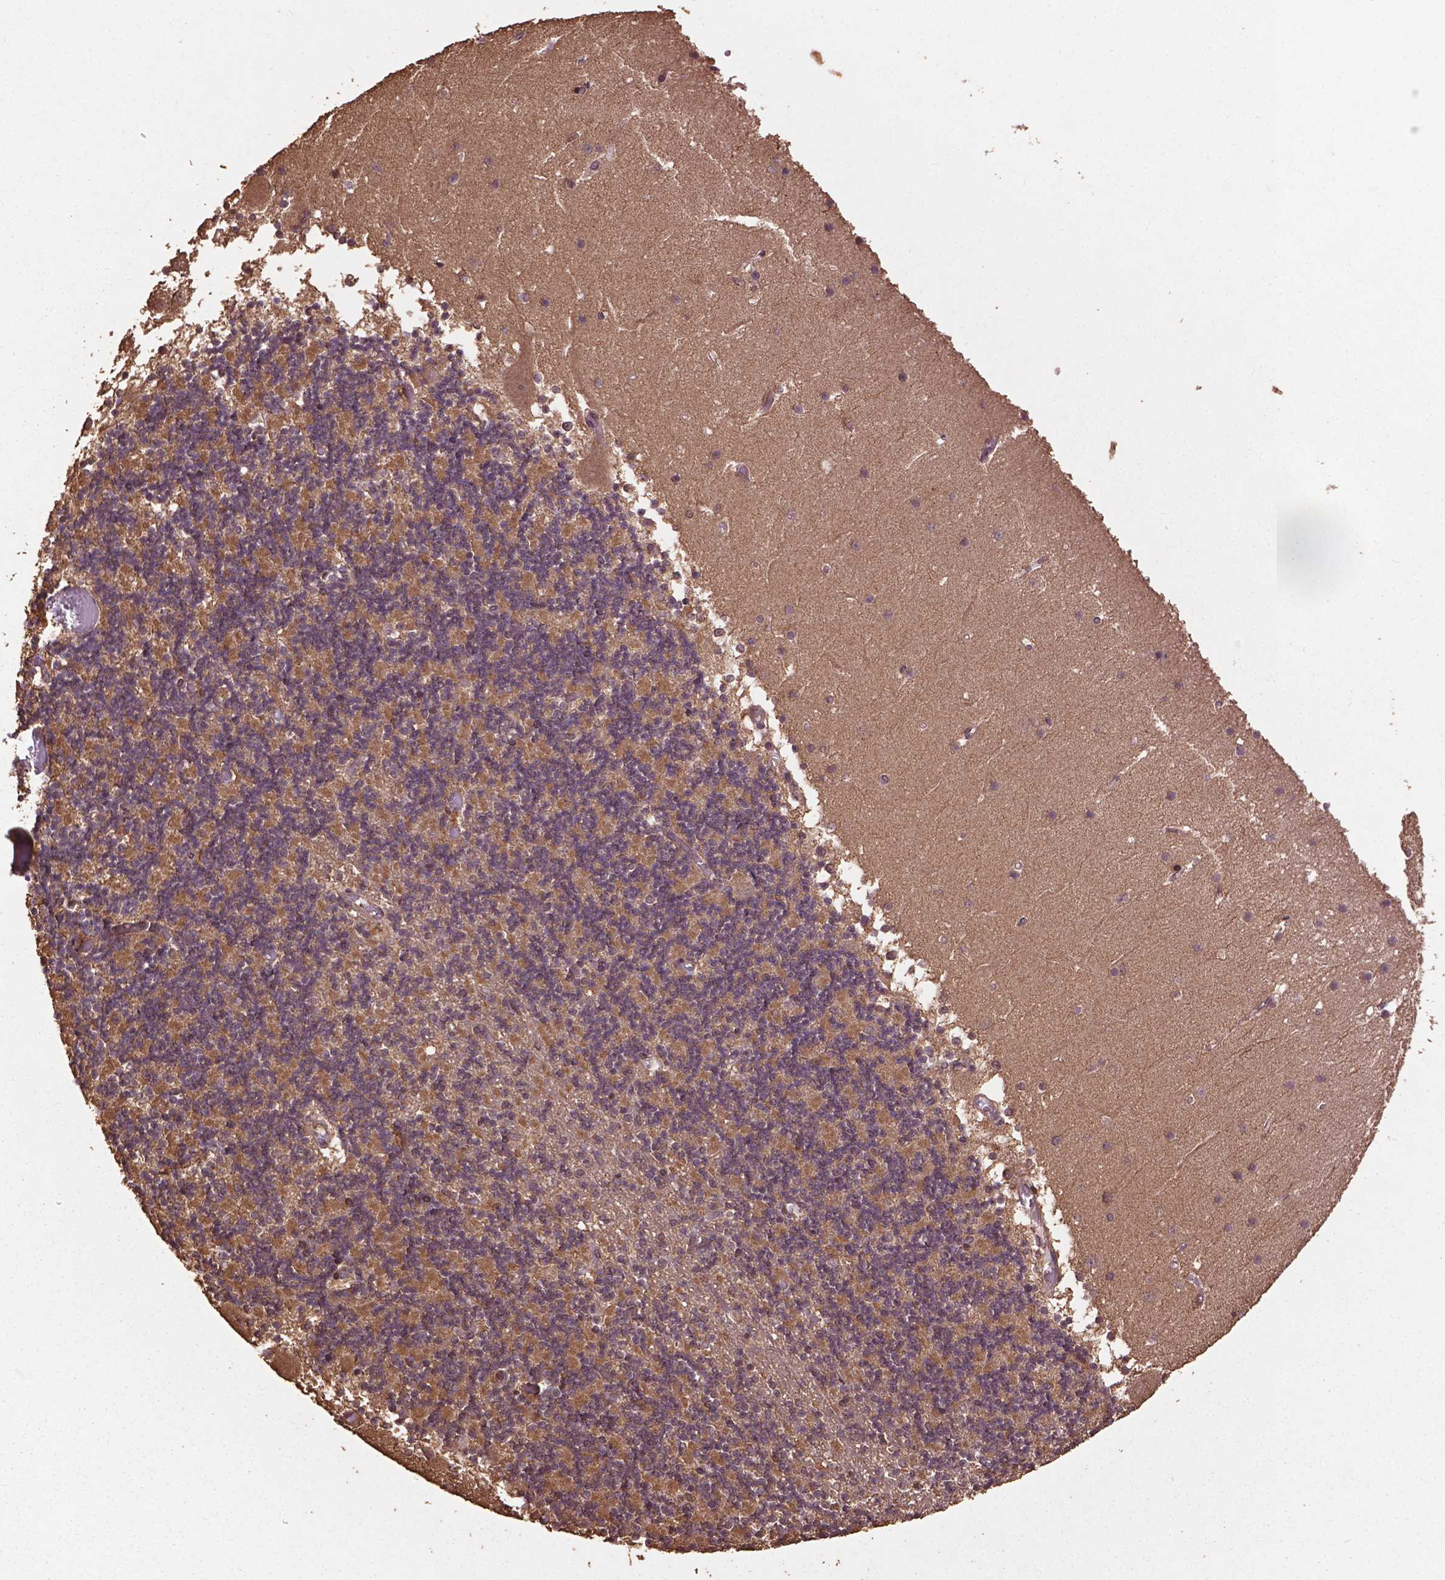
{"staining": {"intensity": "moderate", "quantity": ">75%", "location": "cytoplasmic/membranous"}, "tissue": "cerebellum", "cell_type": "Cells in granular layer", "image_type": "normal", "snomed": [{"axis": "morphology", "description": "Normal tissue, NOS"}, {"axis": "topography", "description": "Cerebellum"}], "caption": "The micrograph exhibits staining of benign cerebellum, revealing moderate cytoplasmic/membranous protein expression (brown color) within cells in granular layer. The staining is performed using DAB brown chromogen to label protein expression. The nuclei are counter-stained blue using hematoxylin.", "gene": "BABAM1", "patient": {"sex": "female", "age": 28}}